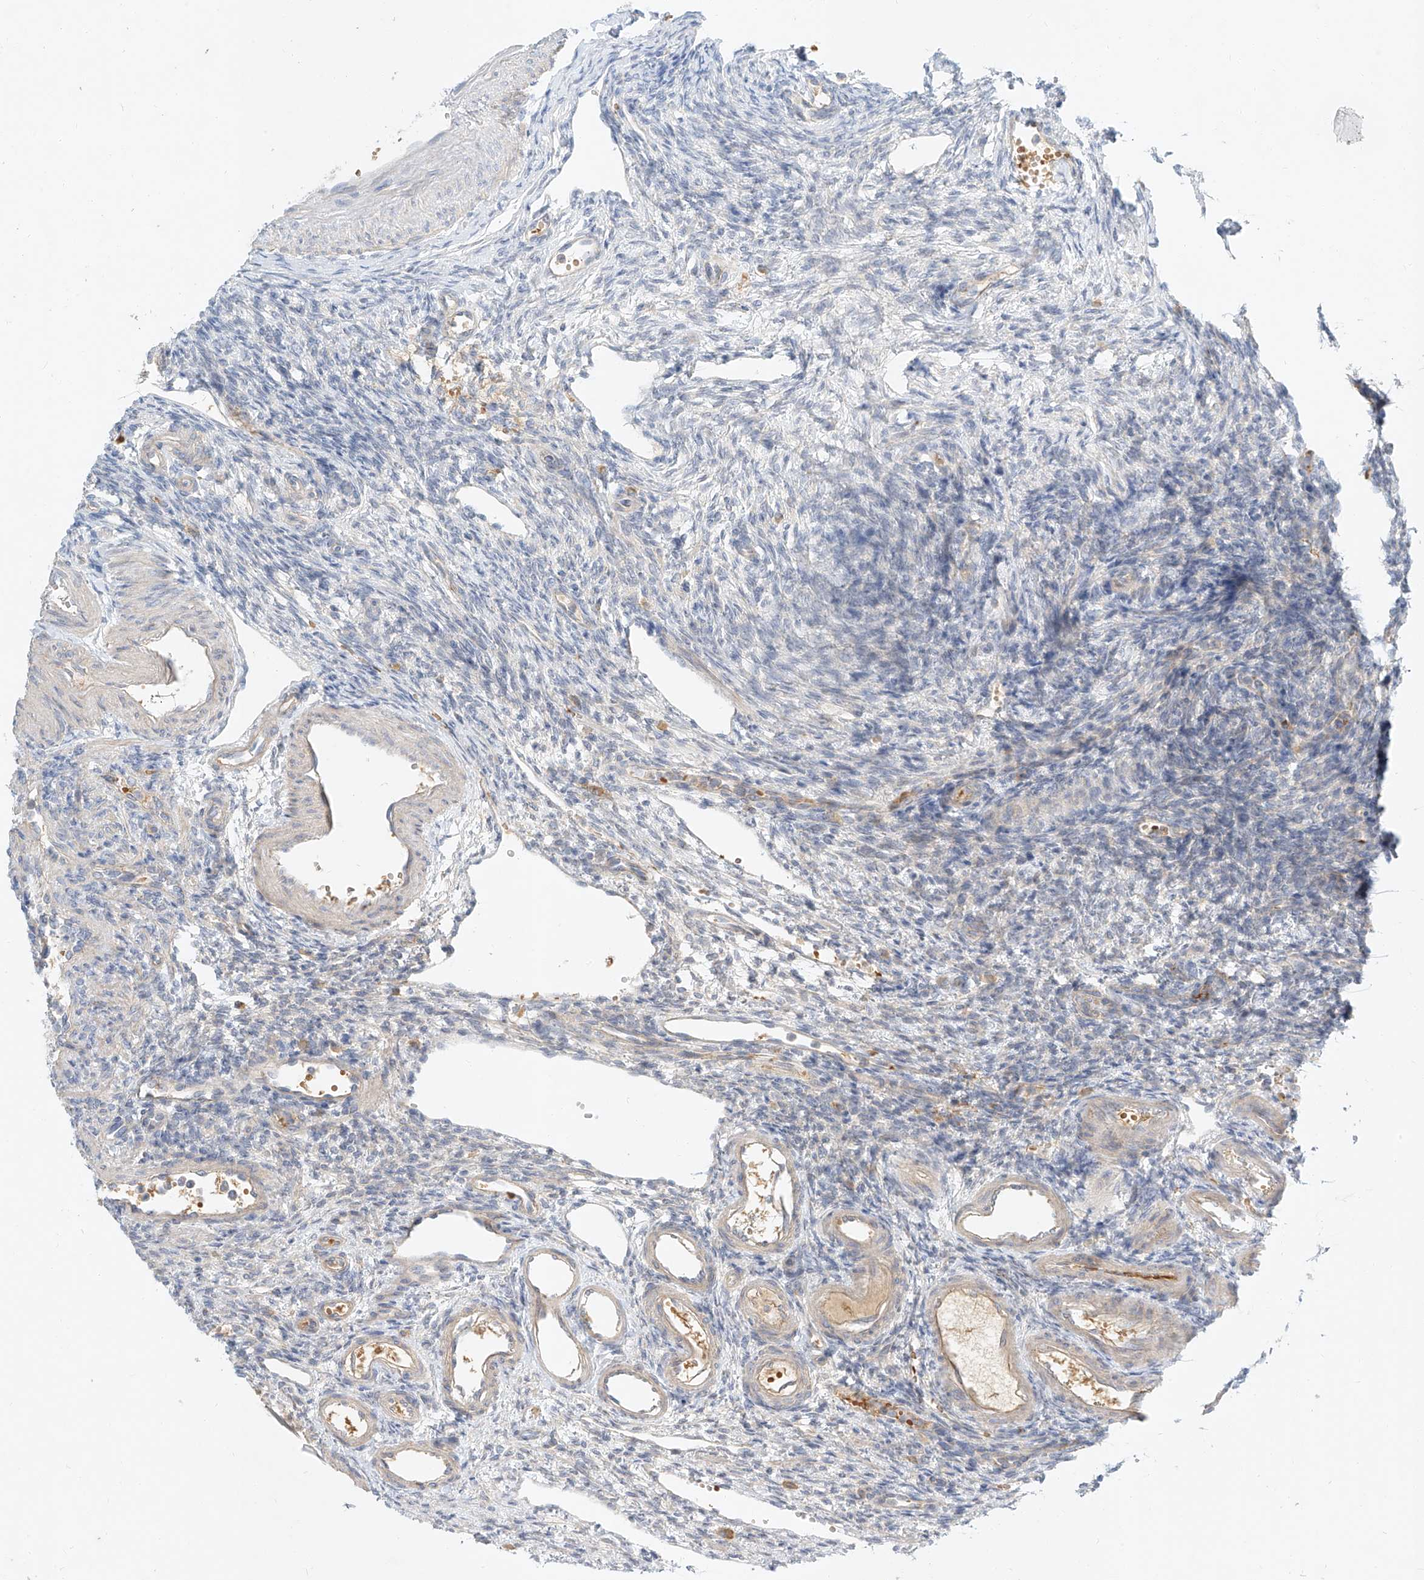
{"staining": {"intensity": "weak", "quantity": "25%-75%", "location": "cytoplasmic/membranous"}, "tissue": "ovary", "cell_type": "Follicle cells", "image_type": "normal", "snomed": [{"axis": "morphology", "description": "Normal tissue, NOS"}, {"axis": "morphology", "description": "Cyst, NOS"}, {"axis": "topography", "description": "Ovary"}], "caption": "Brown immunohistochemical staining in benign human ovary shows weak cytoplasmic/membranous staining in approximately 25%-75% of follicle cells.", "gene": "SYTL3", "patient": {"sex": "female", "age": 33}}